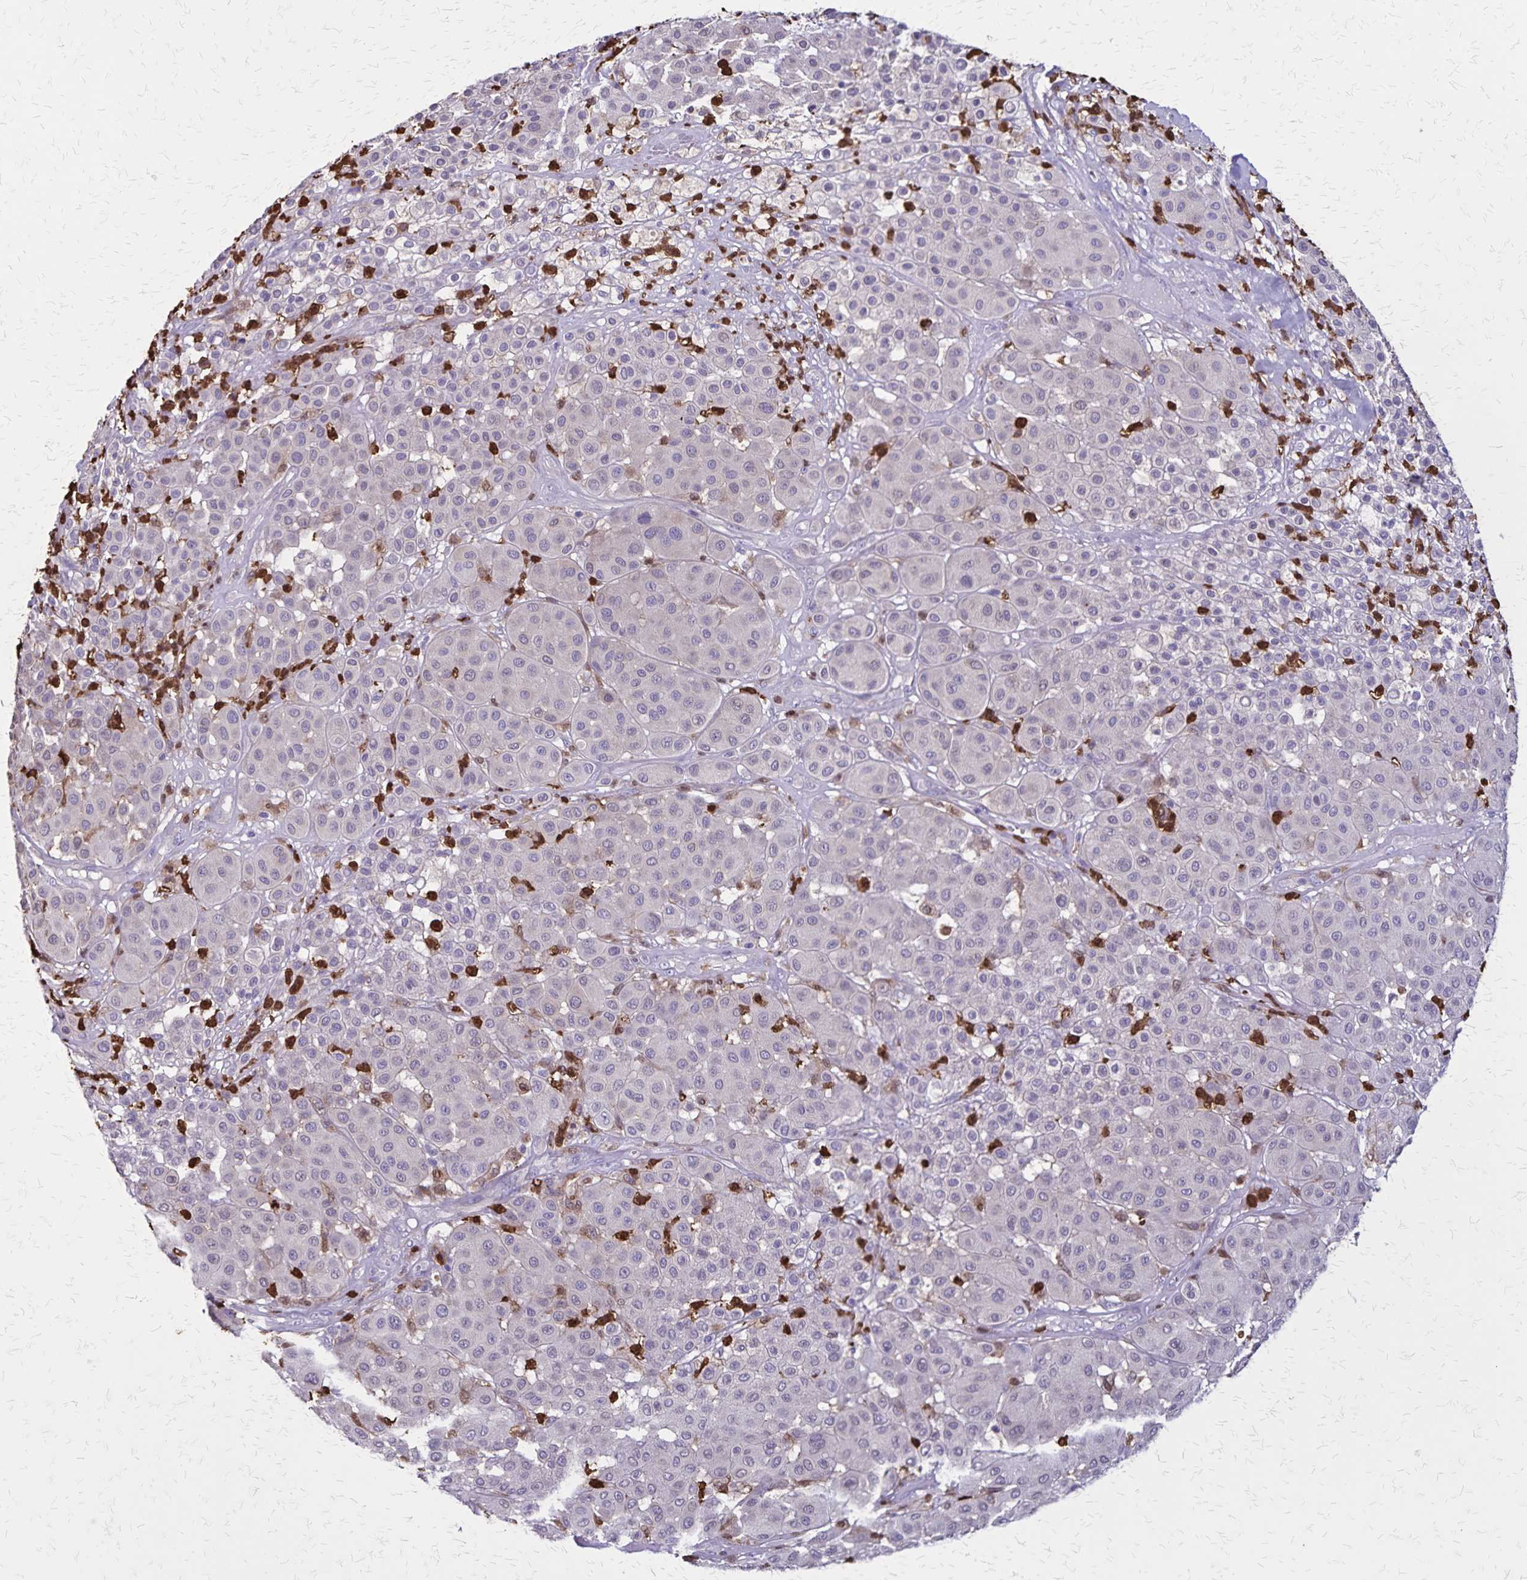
{"staining": {"intensity": "negative", "quantity": "none", "location": "none"}, "tissue": "melanoma", "cell_type": "Tumor cells", "image_type": "cancer", "snomed": [{"axis": "morphology", "description": "Malignant melanoma, Metastatic site"}, {"axis": "topography", "description": "Smooth muscle"}], "caption": "IHC photomicrograph of neoplastic tissue: human melanoma stained with DAB (3,3'-diaminobenzidine) demonstrates no significant protein expression in tumor cells. The staining is performed using DAB (3,3'-diaminobenzidine) brown chromogen with nuclei counter-stained in using hematoxylin.", "gene": "ULBP3", "patient": {"sex": "male", "age": 41}}